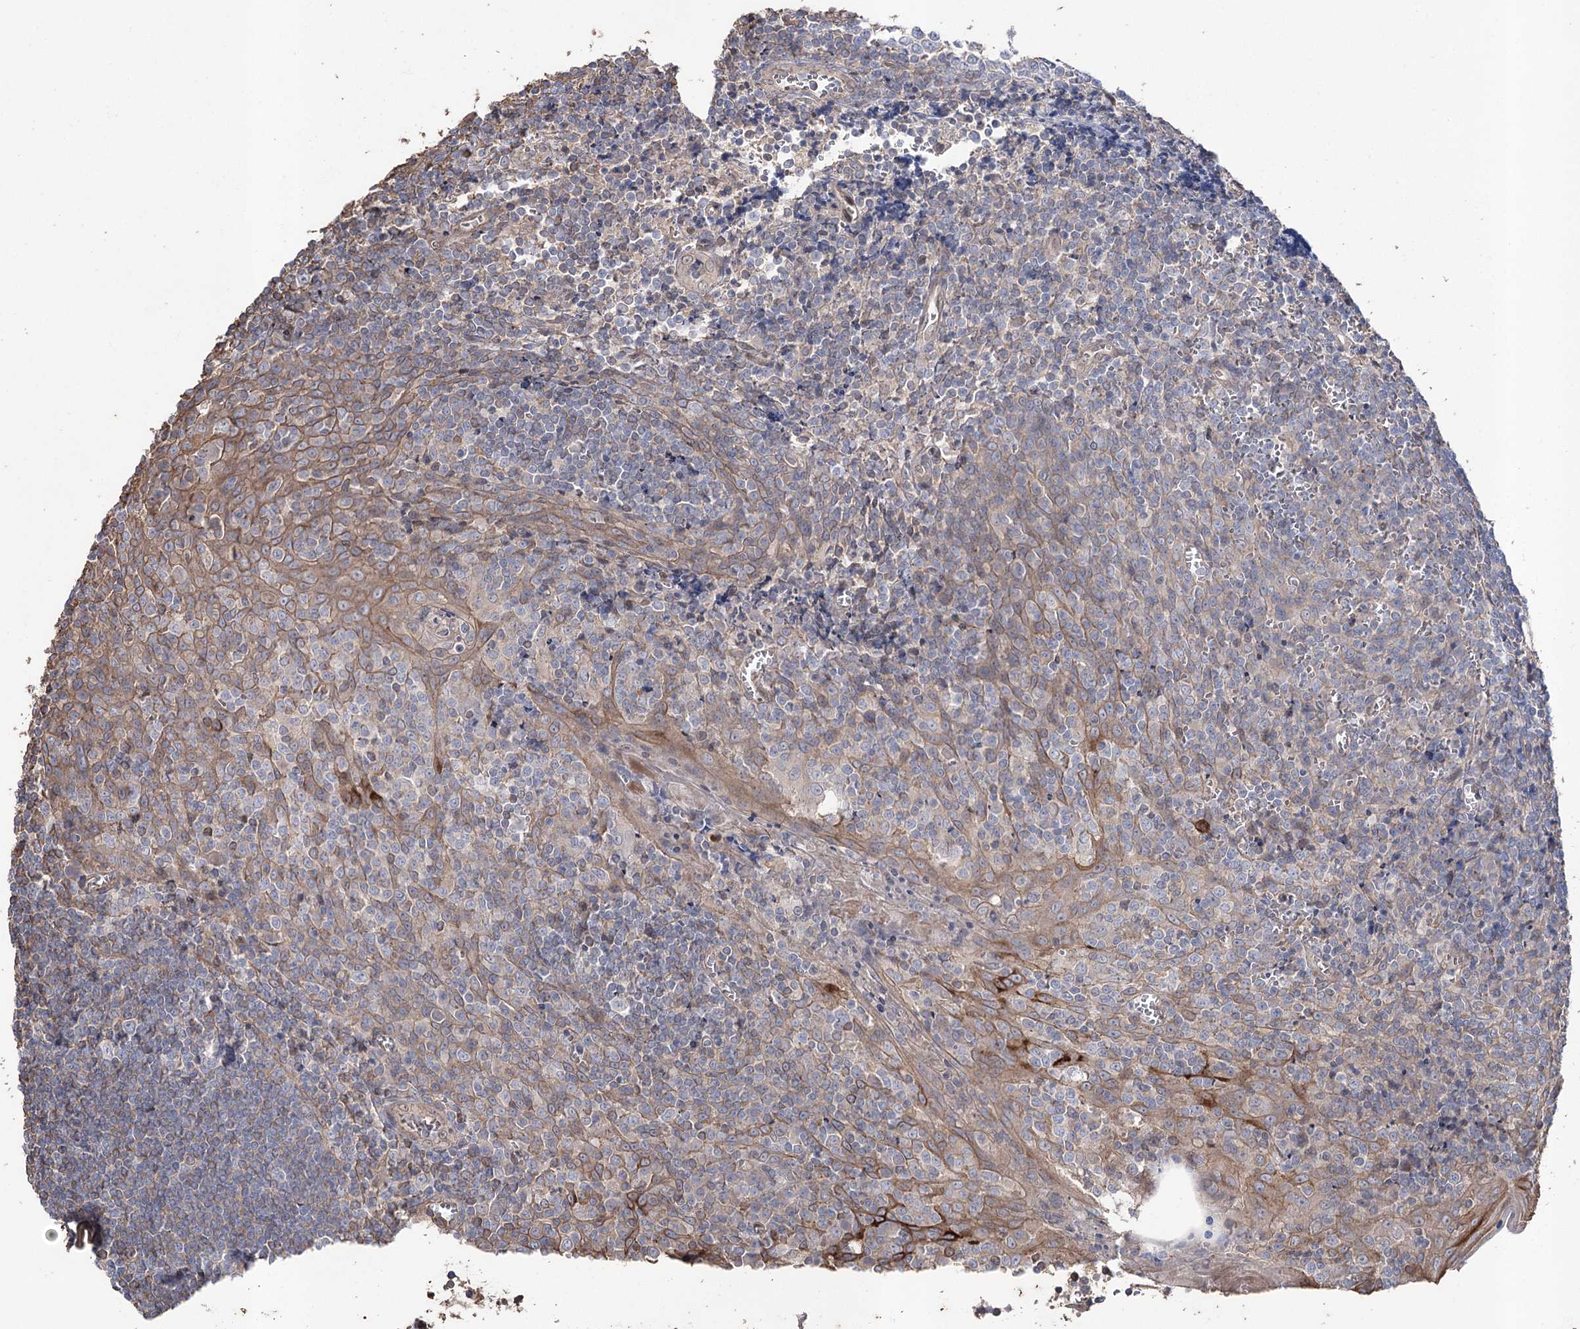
{"staining": {"intensity": "negative", "quantity": "none", "location": "none"}, "tissue": "tonsil", "cell_type": "Germinal center cells", "image_type": "normal", "snomed": [{"axis": "morphology", "description": "Normal tissue, NOS"}, {"axis": "topography", "description": "Tonsil"}], "caption": "Micrograph shows no significant protein positivity in germinal center cells of benign tonsil. Brightfield microscopy of immunohistochemistry (IHC) stained with DAB (brown) and hematoxylin (blue), captured at high magnification.", "gene": "FAM13B", "patient": {"sex": "male", "age": 27}}